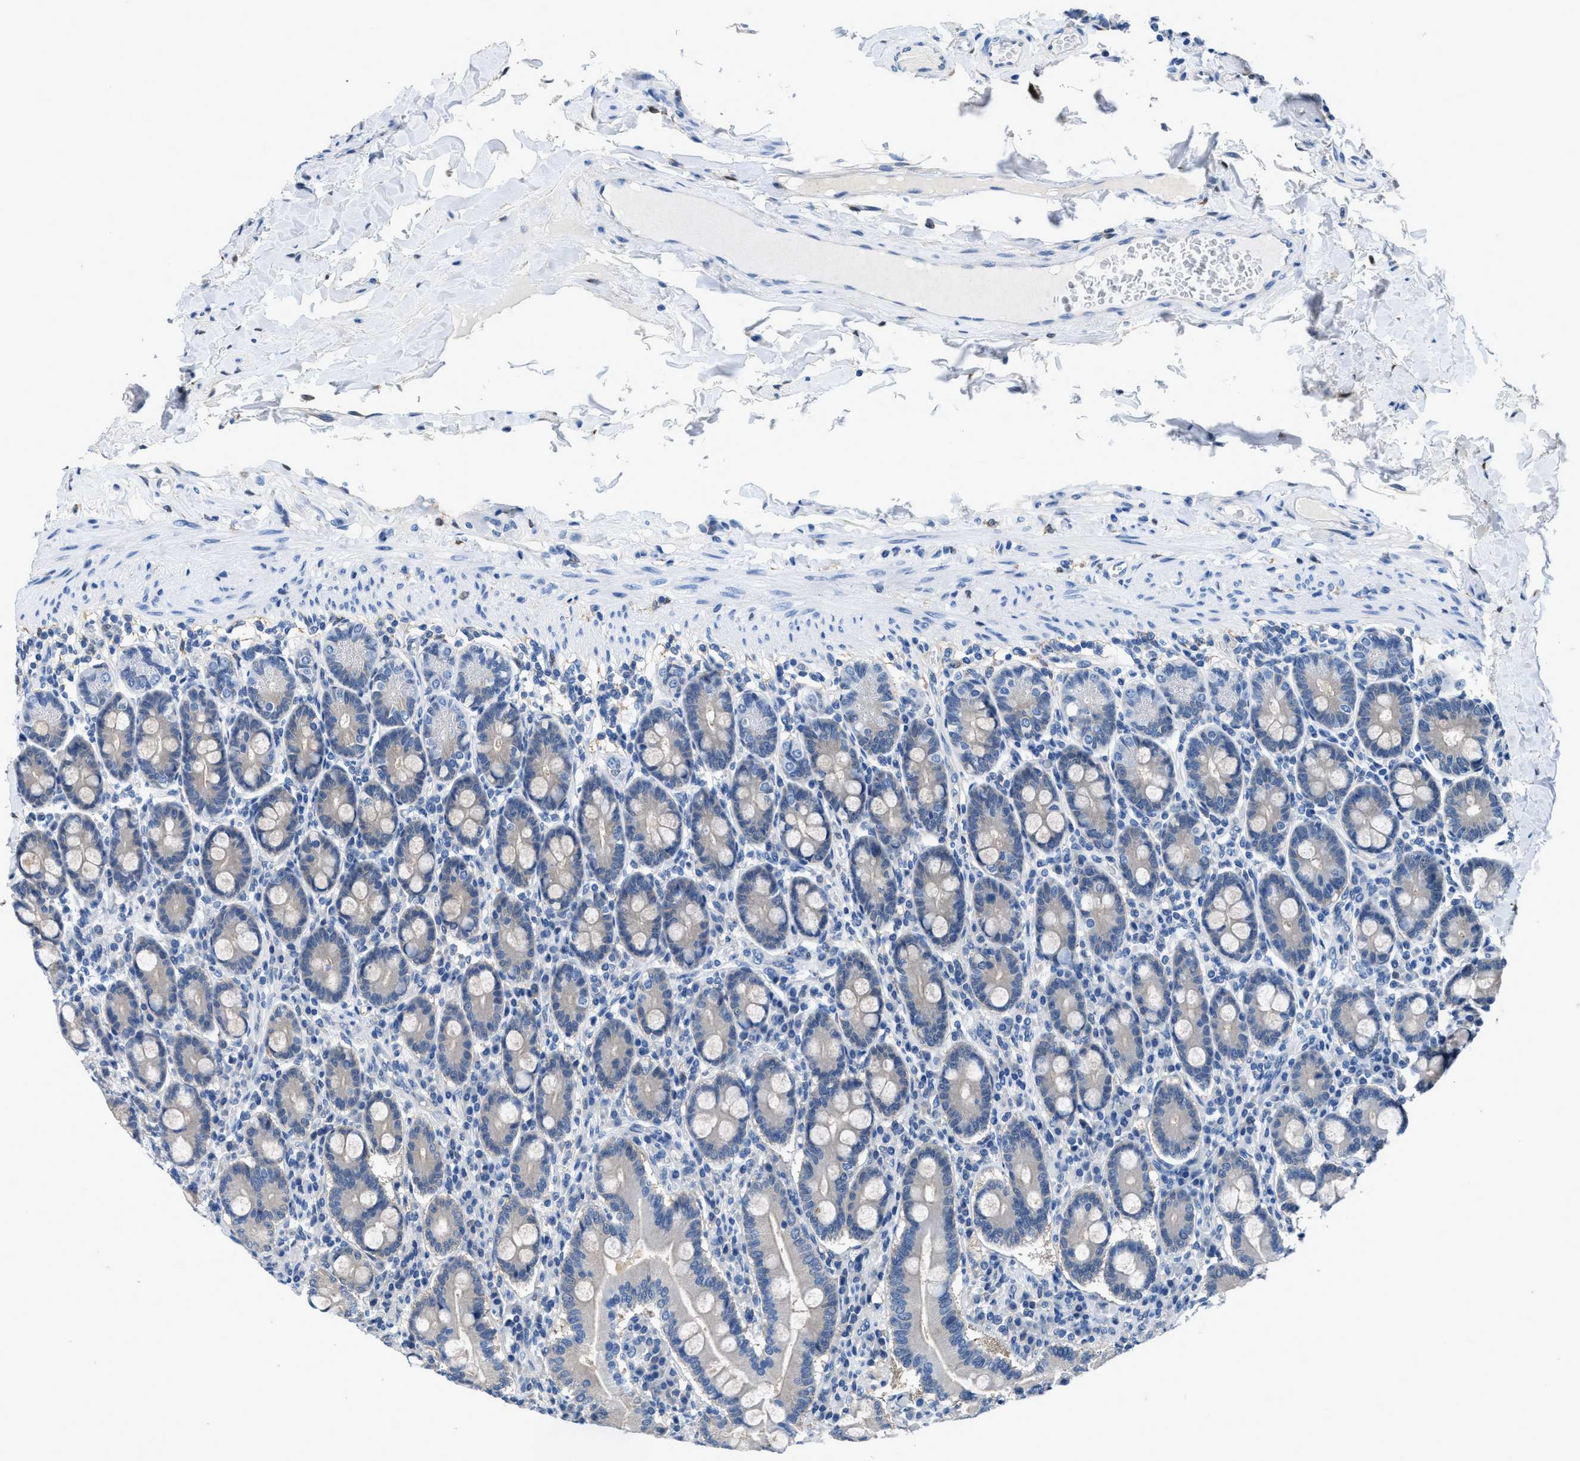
{"staining": {"intensity": "weak", "quantity": "<25%", "location": "cytoplasmic/membranous"}, "tissue": "duodenum", "cell_type": "Glandular cells", "image_type": "normal", "snomed": [{"axis": "morphology", "description": "Normal tissue, NOS"}, {"axis": "topography", "description": "Duodenum"}], "caption": "Immunohistochemistry histopathology image of unremarkable duodenum stained for a protein (brown), which reveals no staining in glandular cells. (DAB IHC with hematoxylin counter stain).", "gene": "NUDT5", "patient": {"sex": "male", "age": 50}}